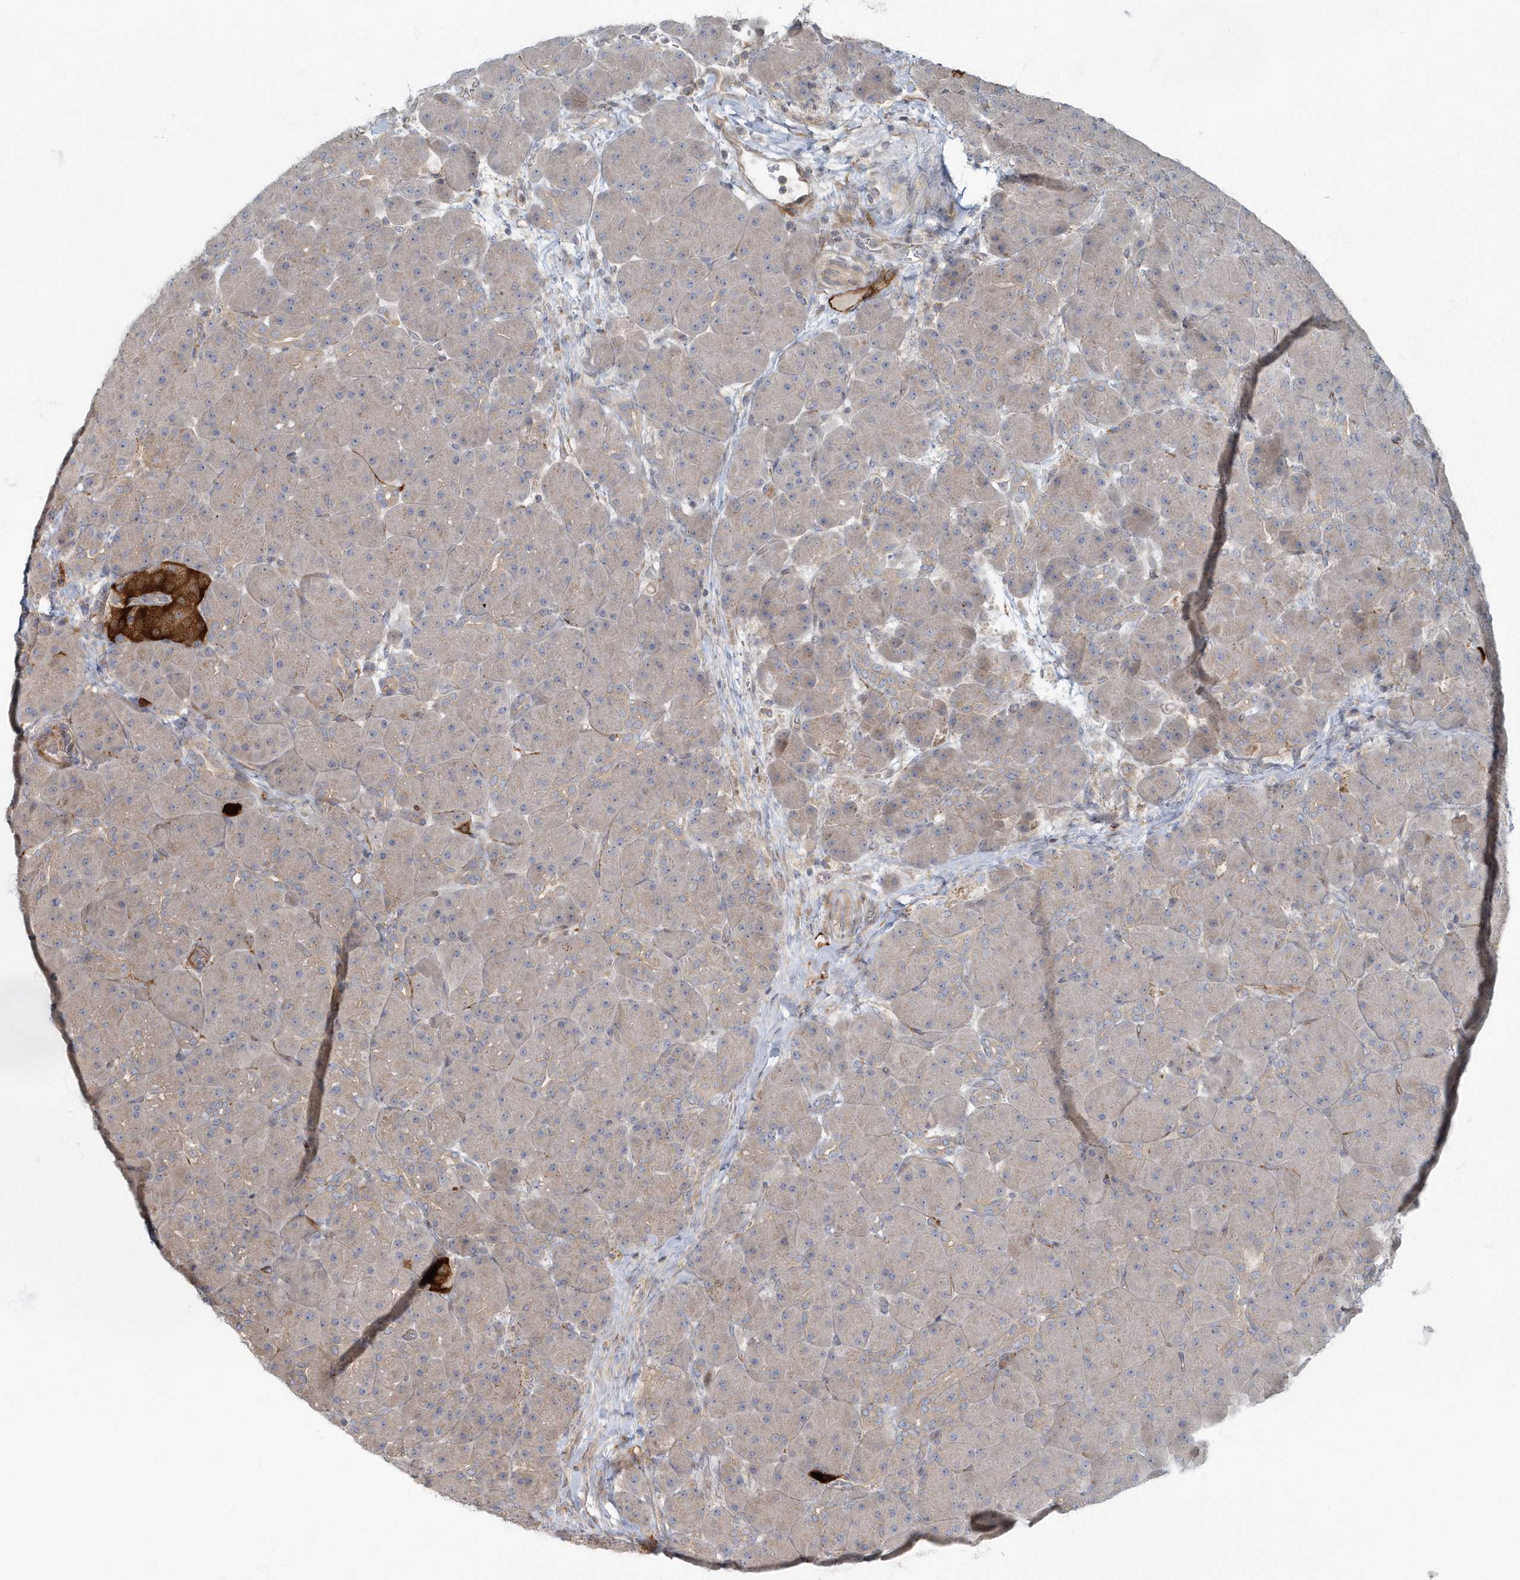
{"staining": {"intensity": "weak", "quantity": "25%-75%", "location": "cytoplasmic/membranous"}, "tissue": "pancreas", "cell_type": "Exocrine glandular cells", "image_type": "normal", "snomed": [{"axis": "morphology", "description": "Normal tissue, NOS"}, {"axis": "topography", "description": "Pancreas"}], "caption": "Pancreas was stained to show a protein in brown. There is low levels of weak cytoplasmic/membranous positivity in about 25%-75% of exocrine glandular cells.", "gene": "ARHGEF38", "patient": {"sex": "male", "age": 66}}